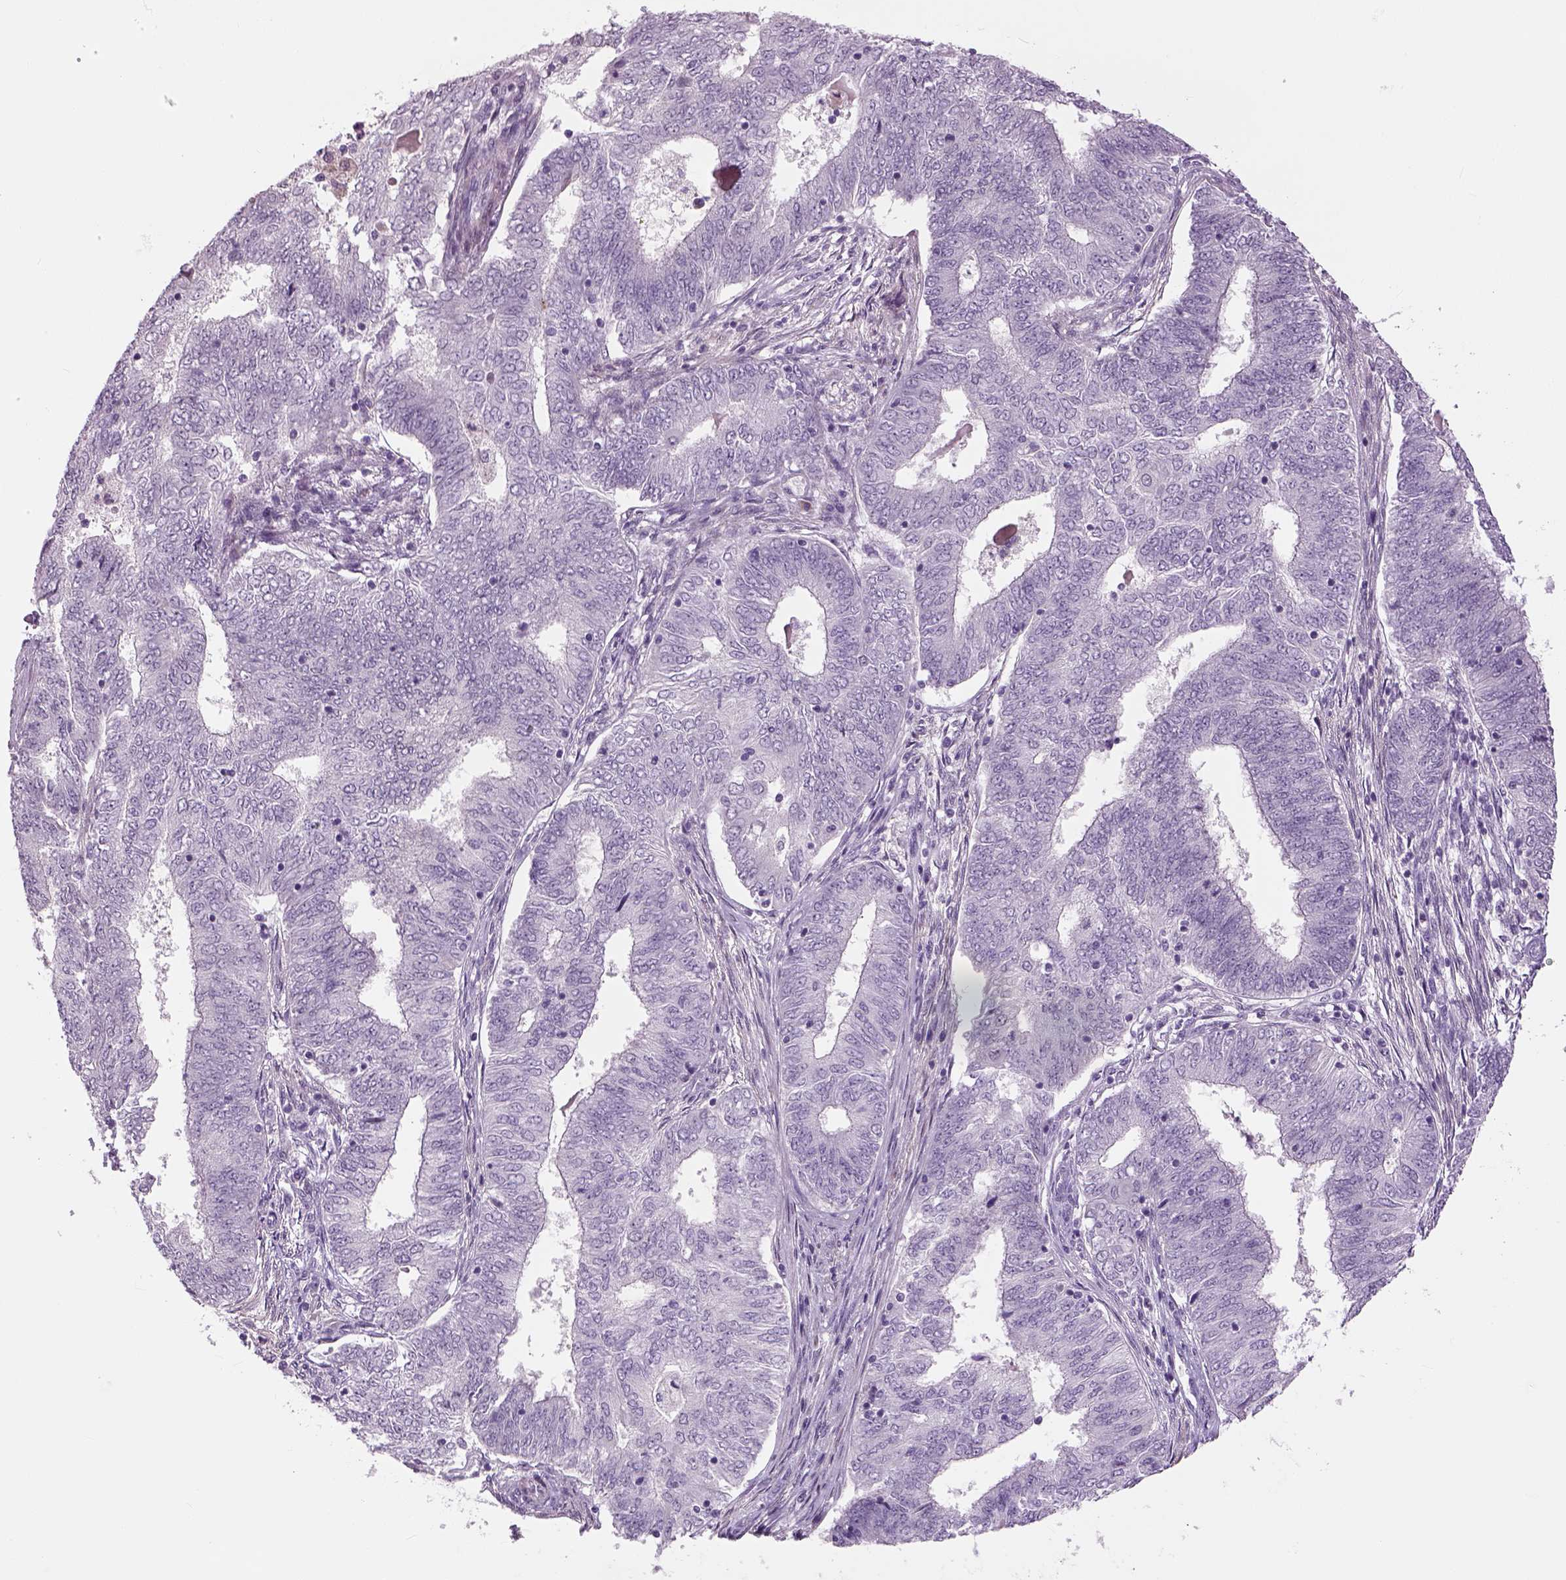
{"staining": {"intensity": "negative", "quantity": "none", "location": "none"}, "tissue": "endometrial cancer", "cell_type": "Tumor cells", "image_type": "cancer", "snomed": [{"axis": "morphology", "description": "Adenocarcinoma, NOS"}, {"axis": "topography", "description": "Endometrium"}], "caption": "There is no significant staining in tumor cells of endometrial cancer. Nuclei are stained in blue.", "gene": "NECAB1", "patient": {"sex": "female", "age": 62}}